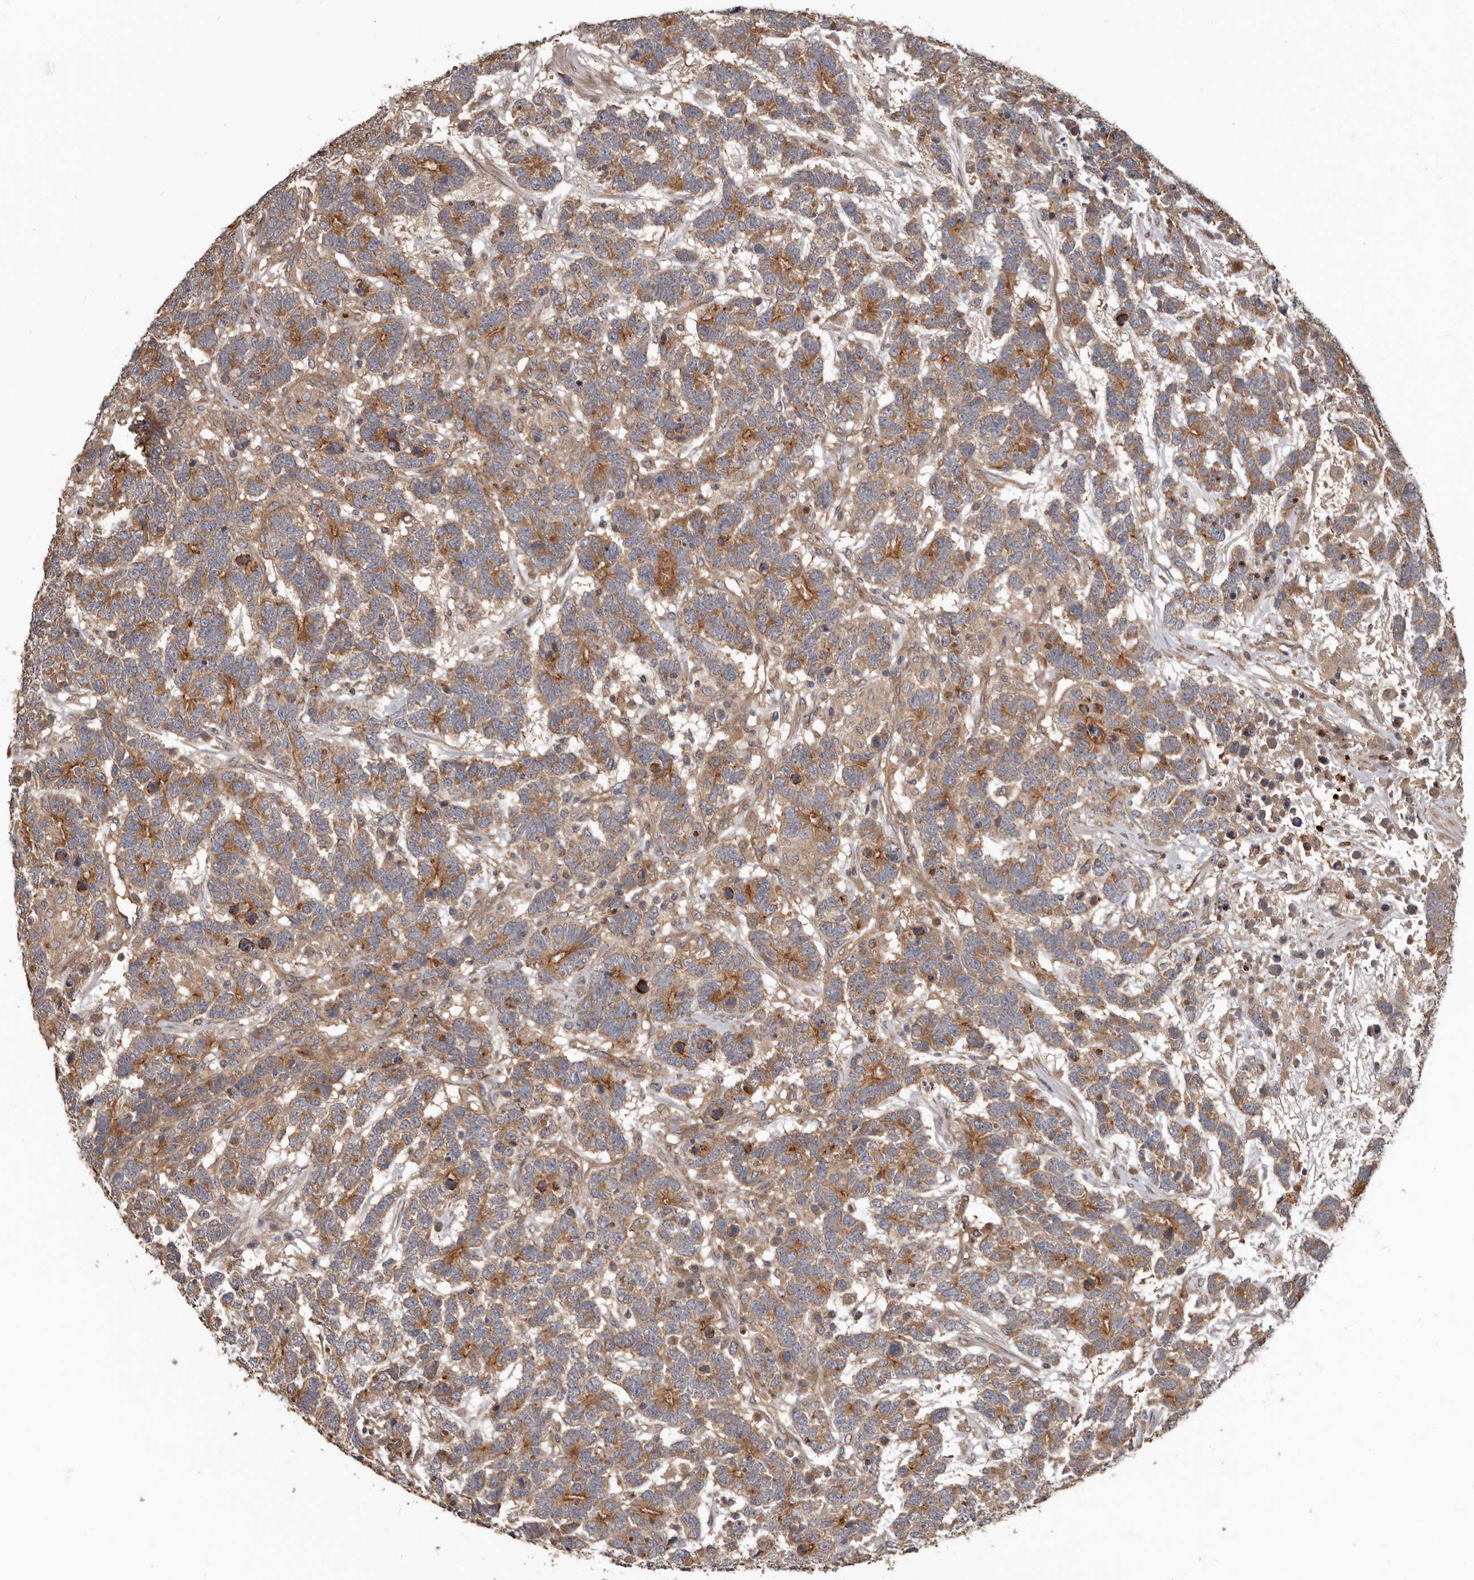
{"staining": {"intensity": "moderate", "quantity": ">75%", "location": "cytoplasmic/membranous"}, "tissue": "testis cancer", "cell_type": "Tumor cells", "image_type": "cancer", "snomed": [{"axis": "morphology", "description": "Carcinoma, Embryonal, NOS"}, {"axis": "topography", "description": "Testis"}], "caption": "Protein staining of testis cancer (embryonal carcinoma) tissue shows moderate cytoplasmic/membranous staining in approximately >75% of tumor cells. (brown staining indicates protein expression, while blue staining denotes nuclei).", "gene": "ARHGEF5", "patient": {"sex": "male", "age": 26}}